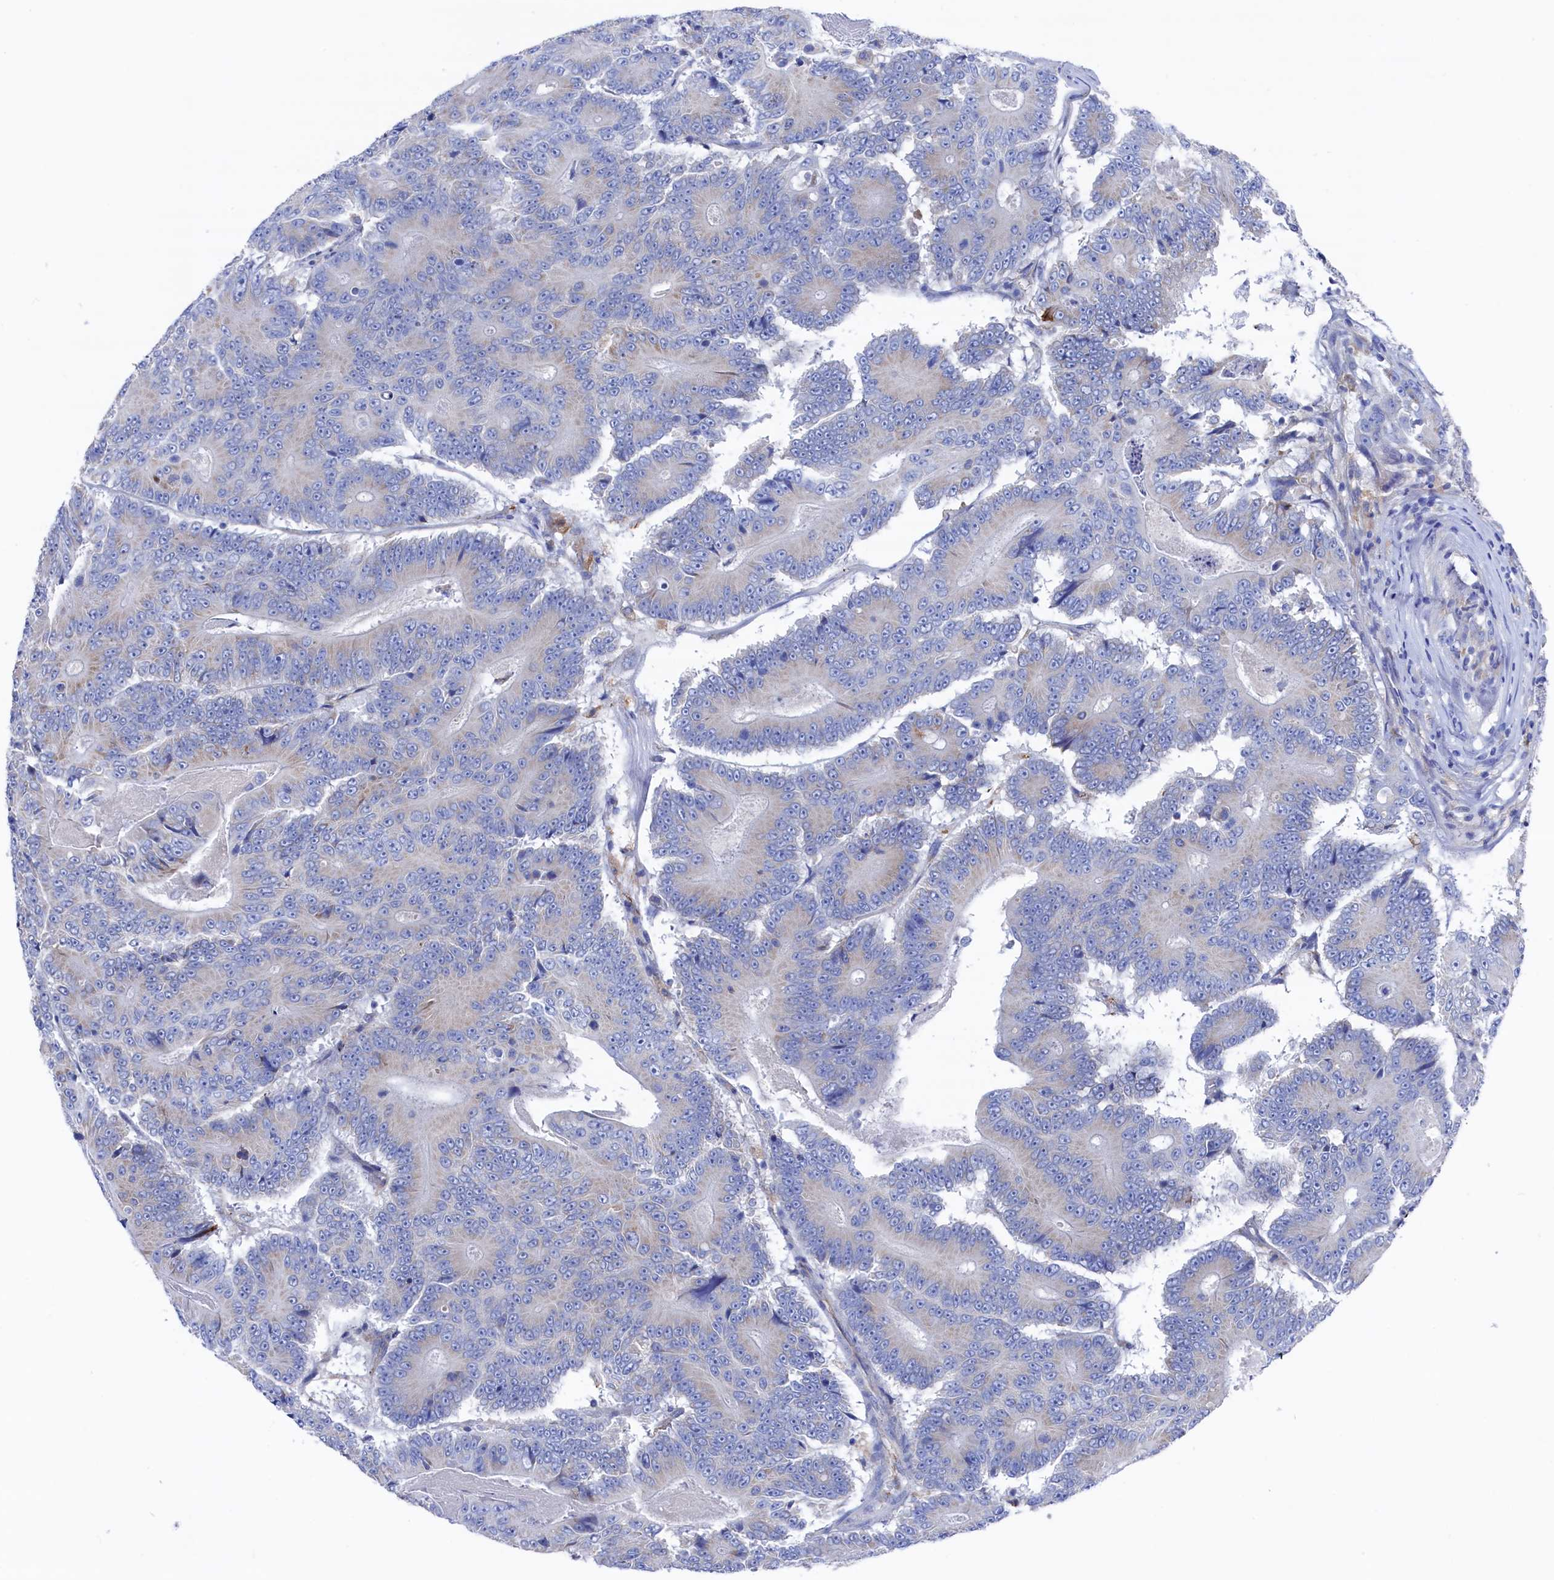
{"staining": {"intensity": "negative", "quantity": "none", "location": "none"}, "tissue": "colorectal cancer", "cell_type": "Tumor cells", "image_type": "cancer", "snomed": [{"axis": "morphology", "description": "Adenocarcinoma, NOS"}, {"axis": "topography", "description": "Colon"}], "caption": "Immunohistochemistry histopathology image of human colorectal adenocarcinoma stained for a protein (brown), which reveals no staining in tumor cells.", "gene": "C12orf73", "patient": {"sex": "male", "age": 83}}